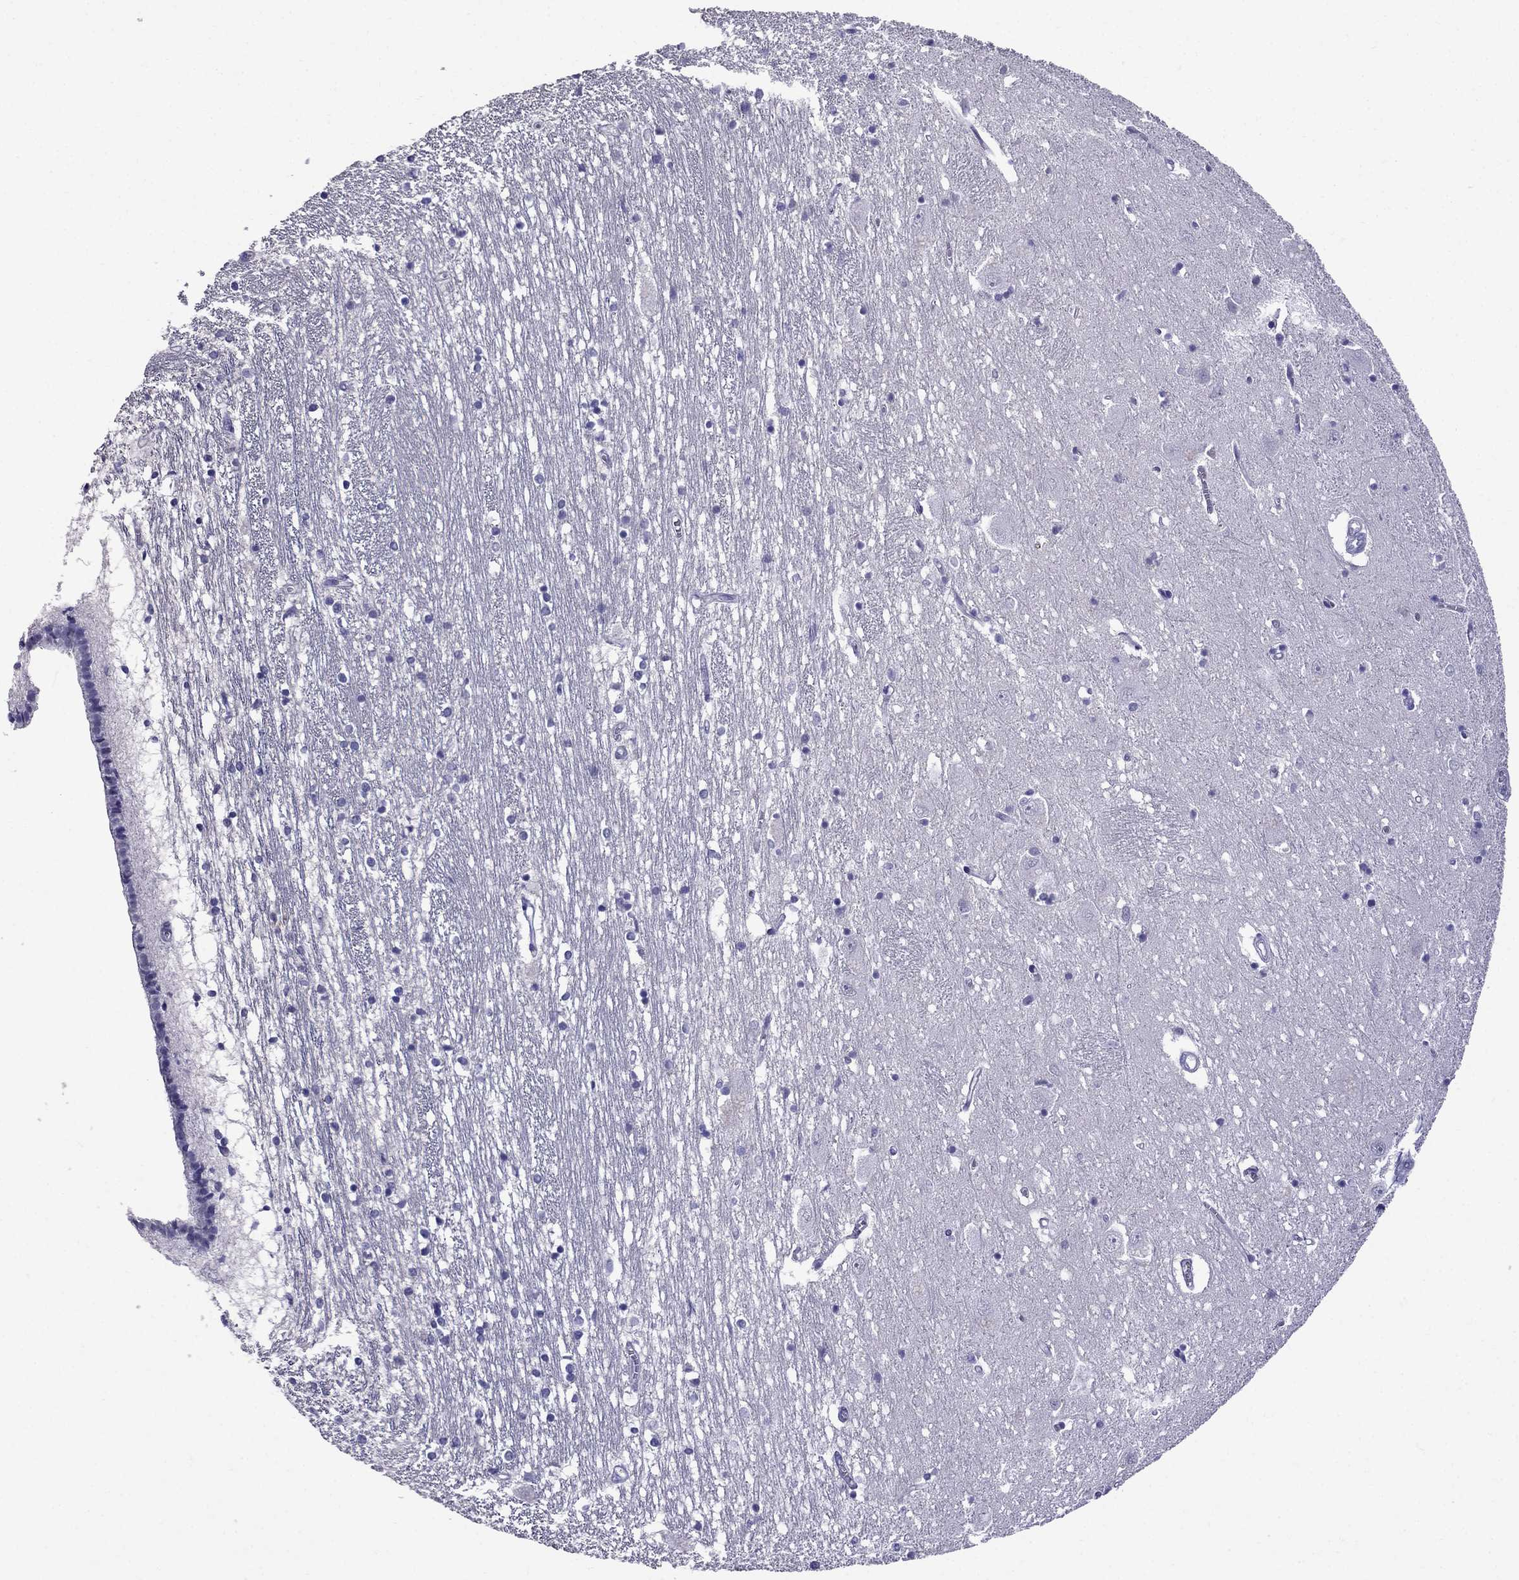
{"staining": {"intensity": "negative", "quantity": "none", "location": "none"}, "tissue": "caudate", "cell_type": "Glial cells", "image_type": "normal", "snomed": [{"axis": "morphology", "description": "Normal tissue, NOS"}, {"axis": "topography", "description": "Lateral ventricle wall"}], "caption": "IHC of benign human caudate demonstrates no expression in glial cells.", "gene": "OLFM4", "patient": {"sex": "female", "age": 71}}